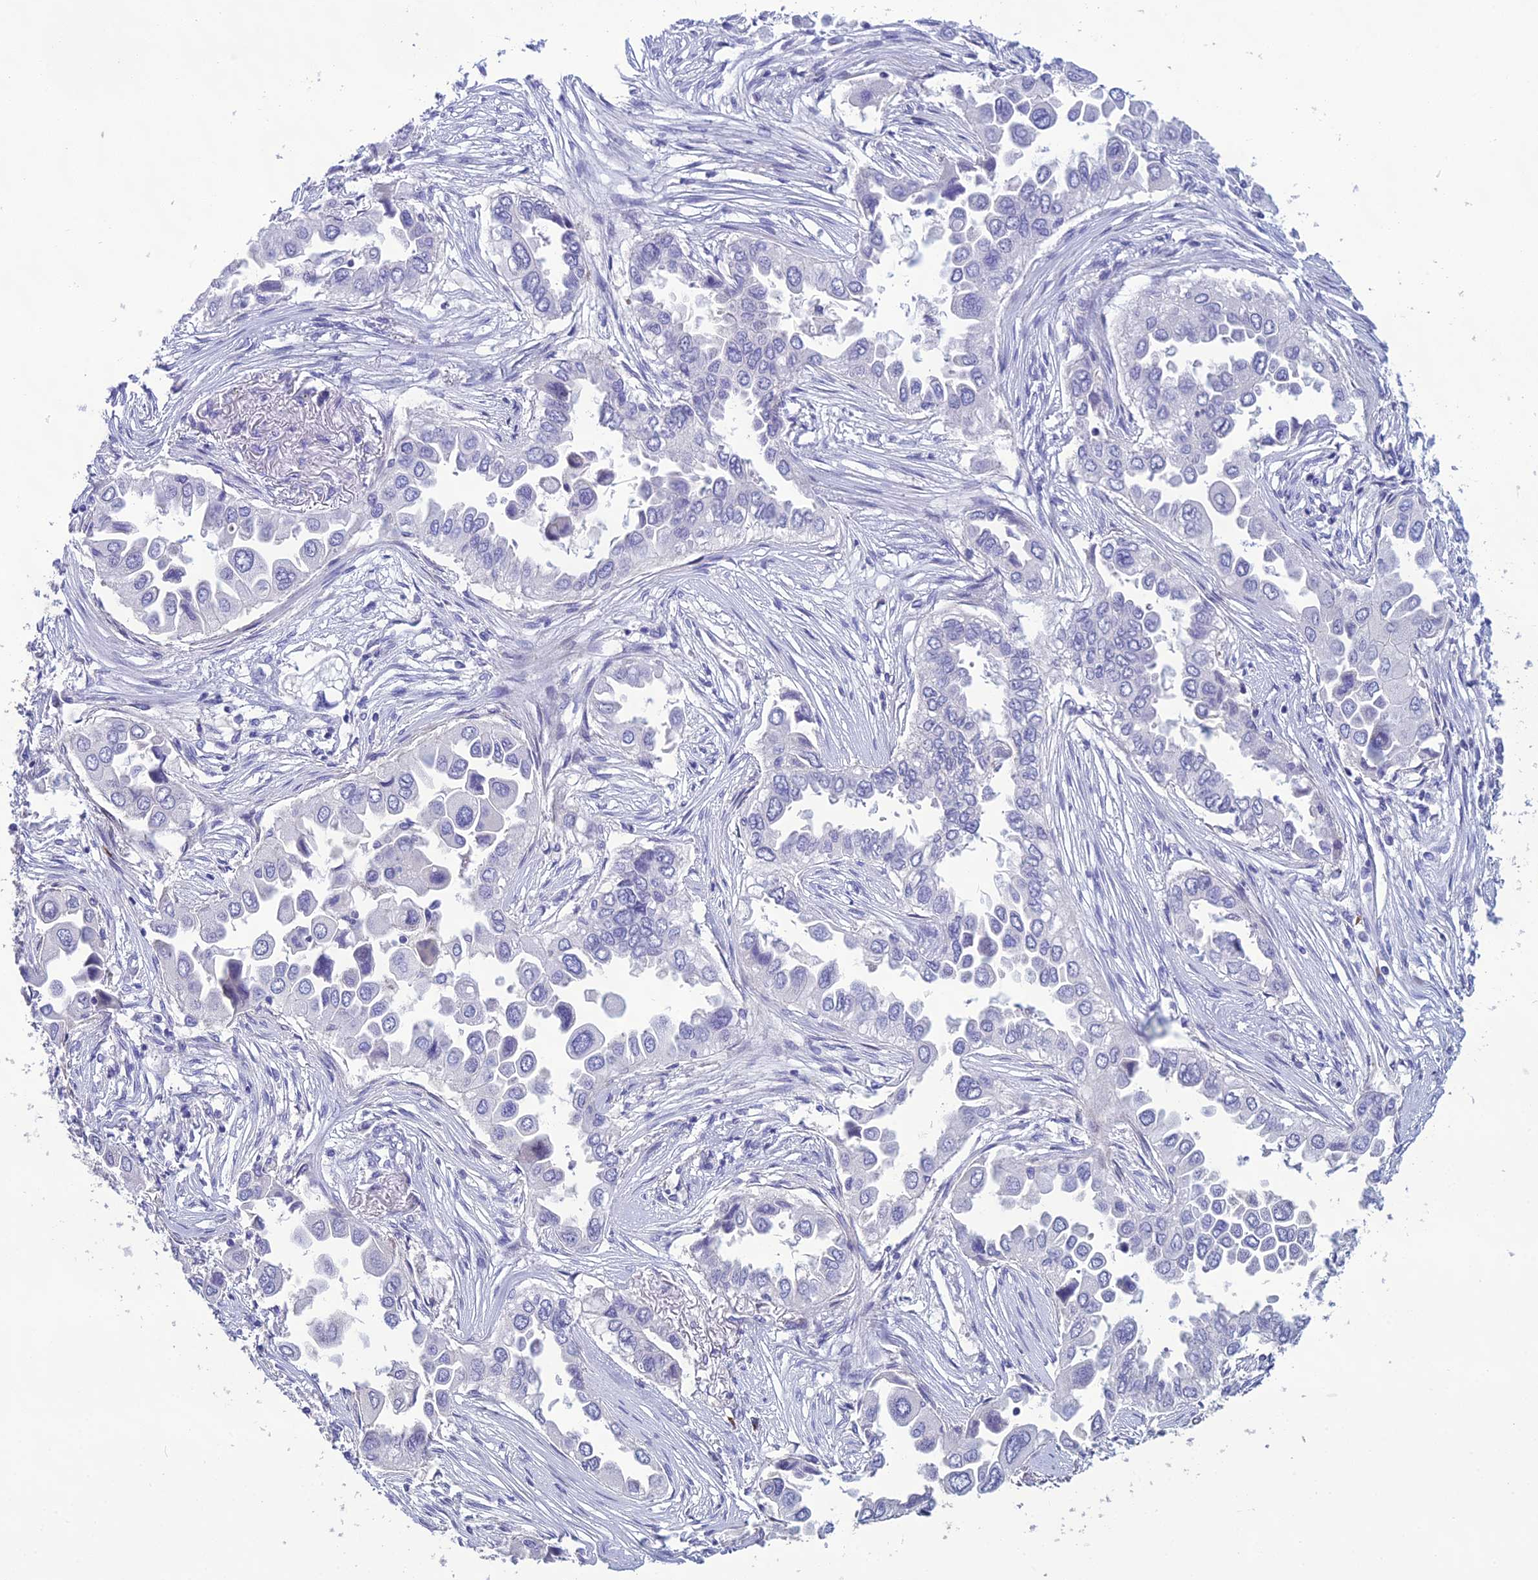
{"staining": {"intensity": "negative", "quantity": "none", "location": "none"}, "tissue": "lung cancer", "cell_type": "Tumor cells", "image_type": "cancer", "snomed": [{"axis": "morphology", "description": "Adenocarcinoma, NOS"}, {"axis": "topography", "description": "Lung"}], "caption": "Lung cancer (adenocarcinoma) stained for a protein using immunohistochemistry (IHC) reveals no expression tumor cells.", "gene": "OR56B1", "patient": {"sex": "female", "age": 76}}